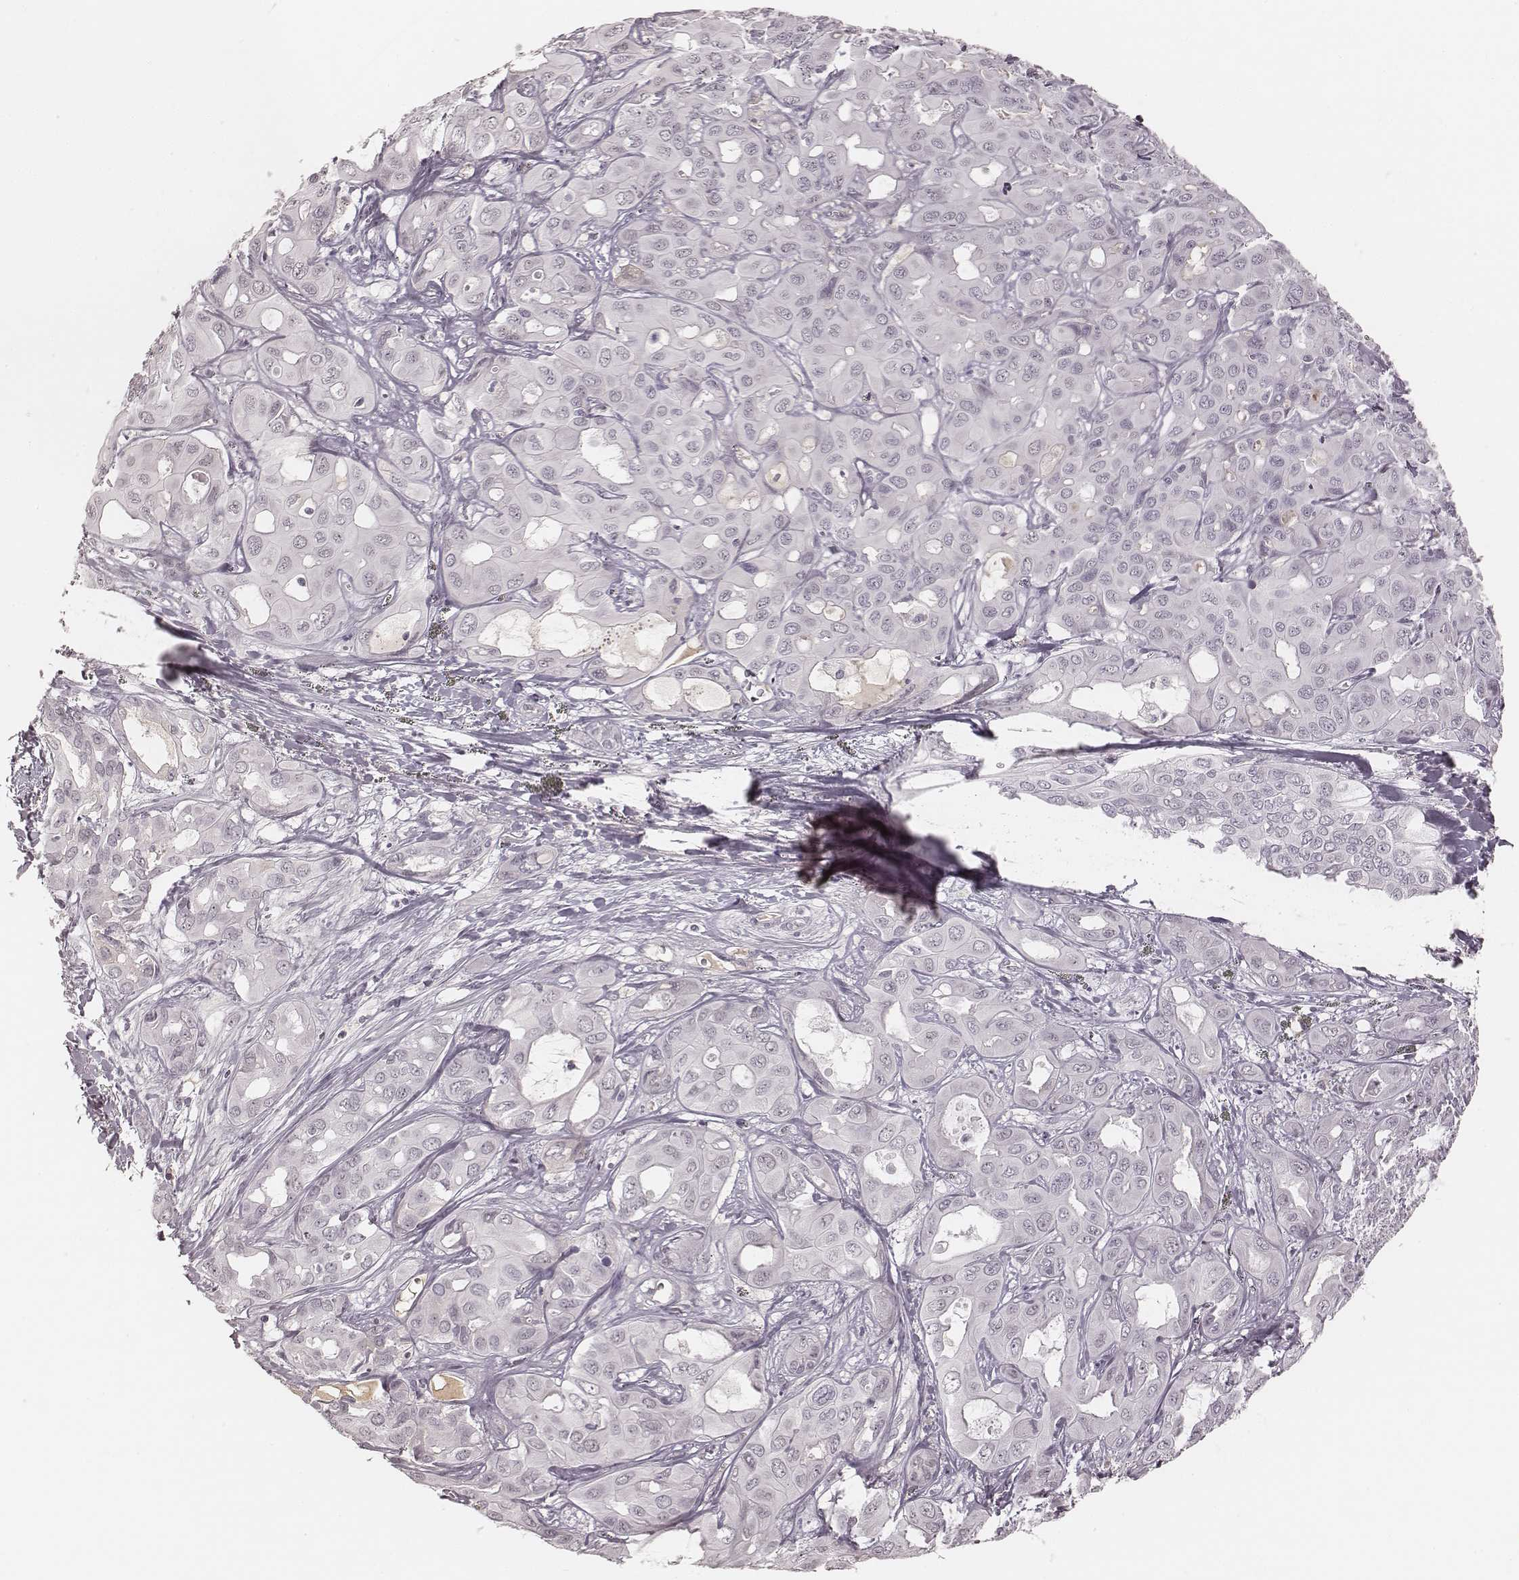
{"staining": {"intensity": "negative", "quantity": "none", "location": "none"}, "tissue": "liver cancer", "cell_type": "Tumor cells", "image_type": "cancer", "snomed": [{"axis": "morphology", "description": "Cholangiocarcinoma"}, {"axis": "topography", "description": "Liver"}], "caption": "This is an IHC micrograph of liver cholangiocarcinoma. There is no expression in tumor cells.", "gene": "MSX1", "patient": {"sex": "female", "age": 60}}